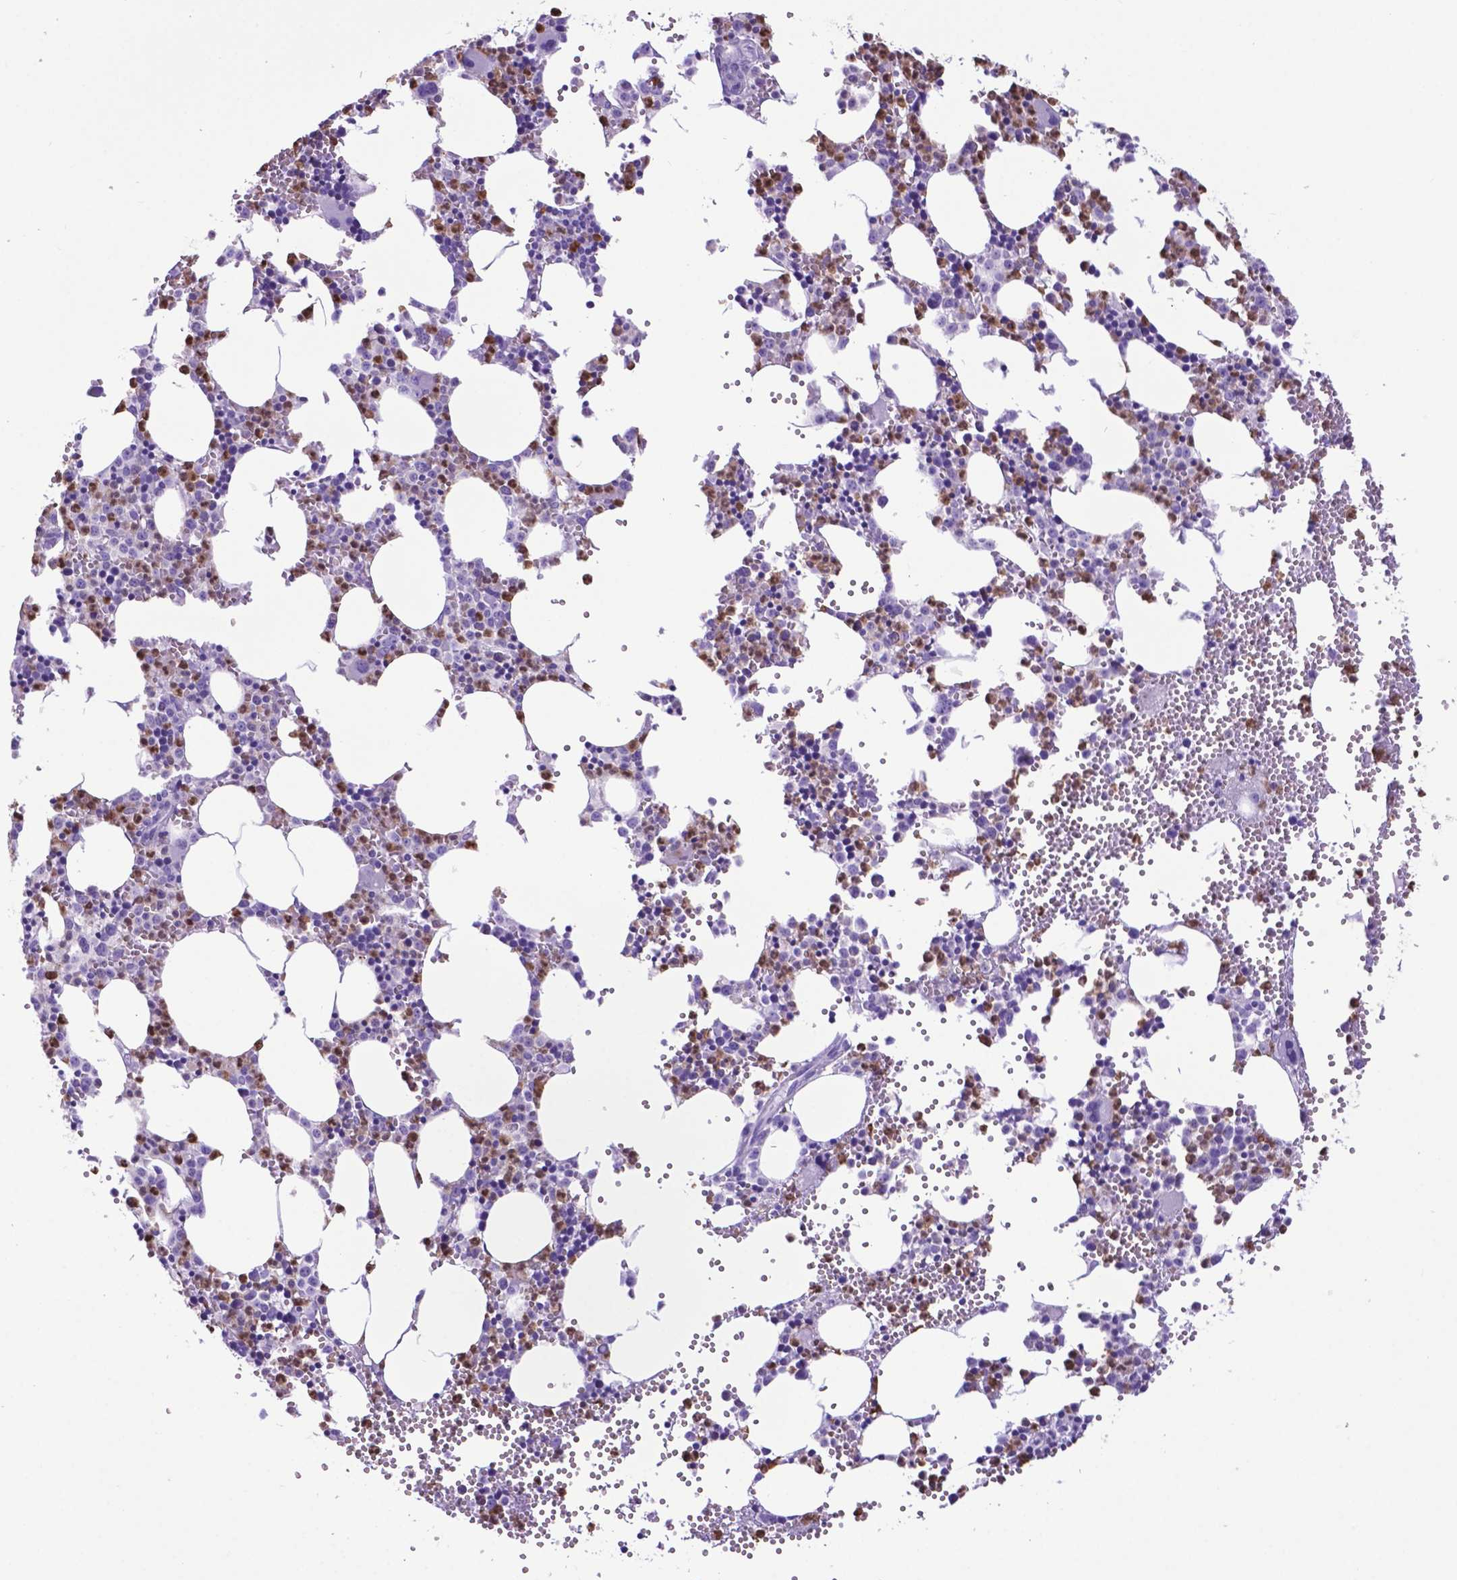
{"staining": {"intensity": "moderate", "quantity": "25%-75%", "location": "cytoplasmic/membranous"}, "tissue": "bone marrow", "cell_type": "Hematopoietic cells", "image_type": "normal", "snomed": [{"axis": "morphology", "description": "Normal tissue, NOS"}, {"axis": "topography", "description": "Bone marrow"}], "caption": "Immunohistochemistry (IHC) of normal bone marrow shows medium levels of moderate cytoplasmic/membranous expression in approximately 25%-75% of hematopoietic cells. (DAB IHC with brightfield microscopy, high magnification).", "gene": "LZTR1", "patient": {"sex": "male", "age": 89}}